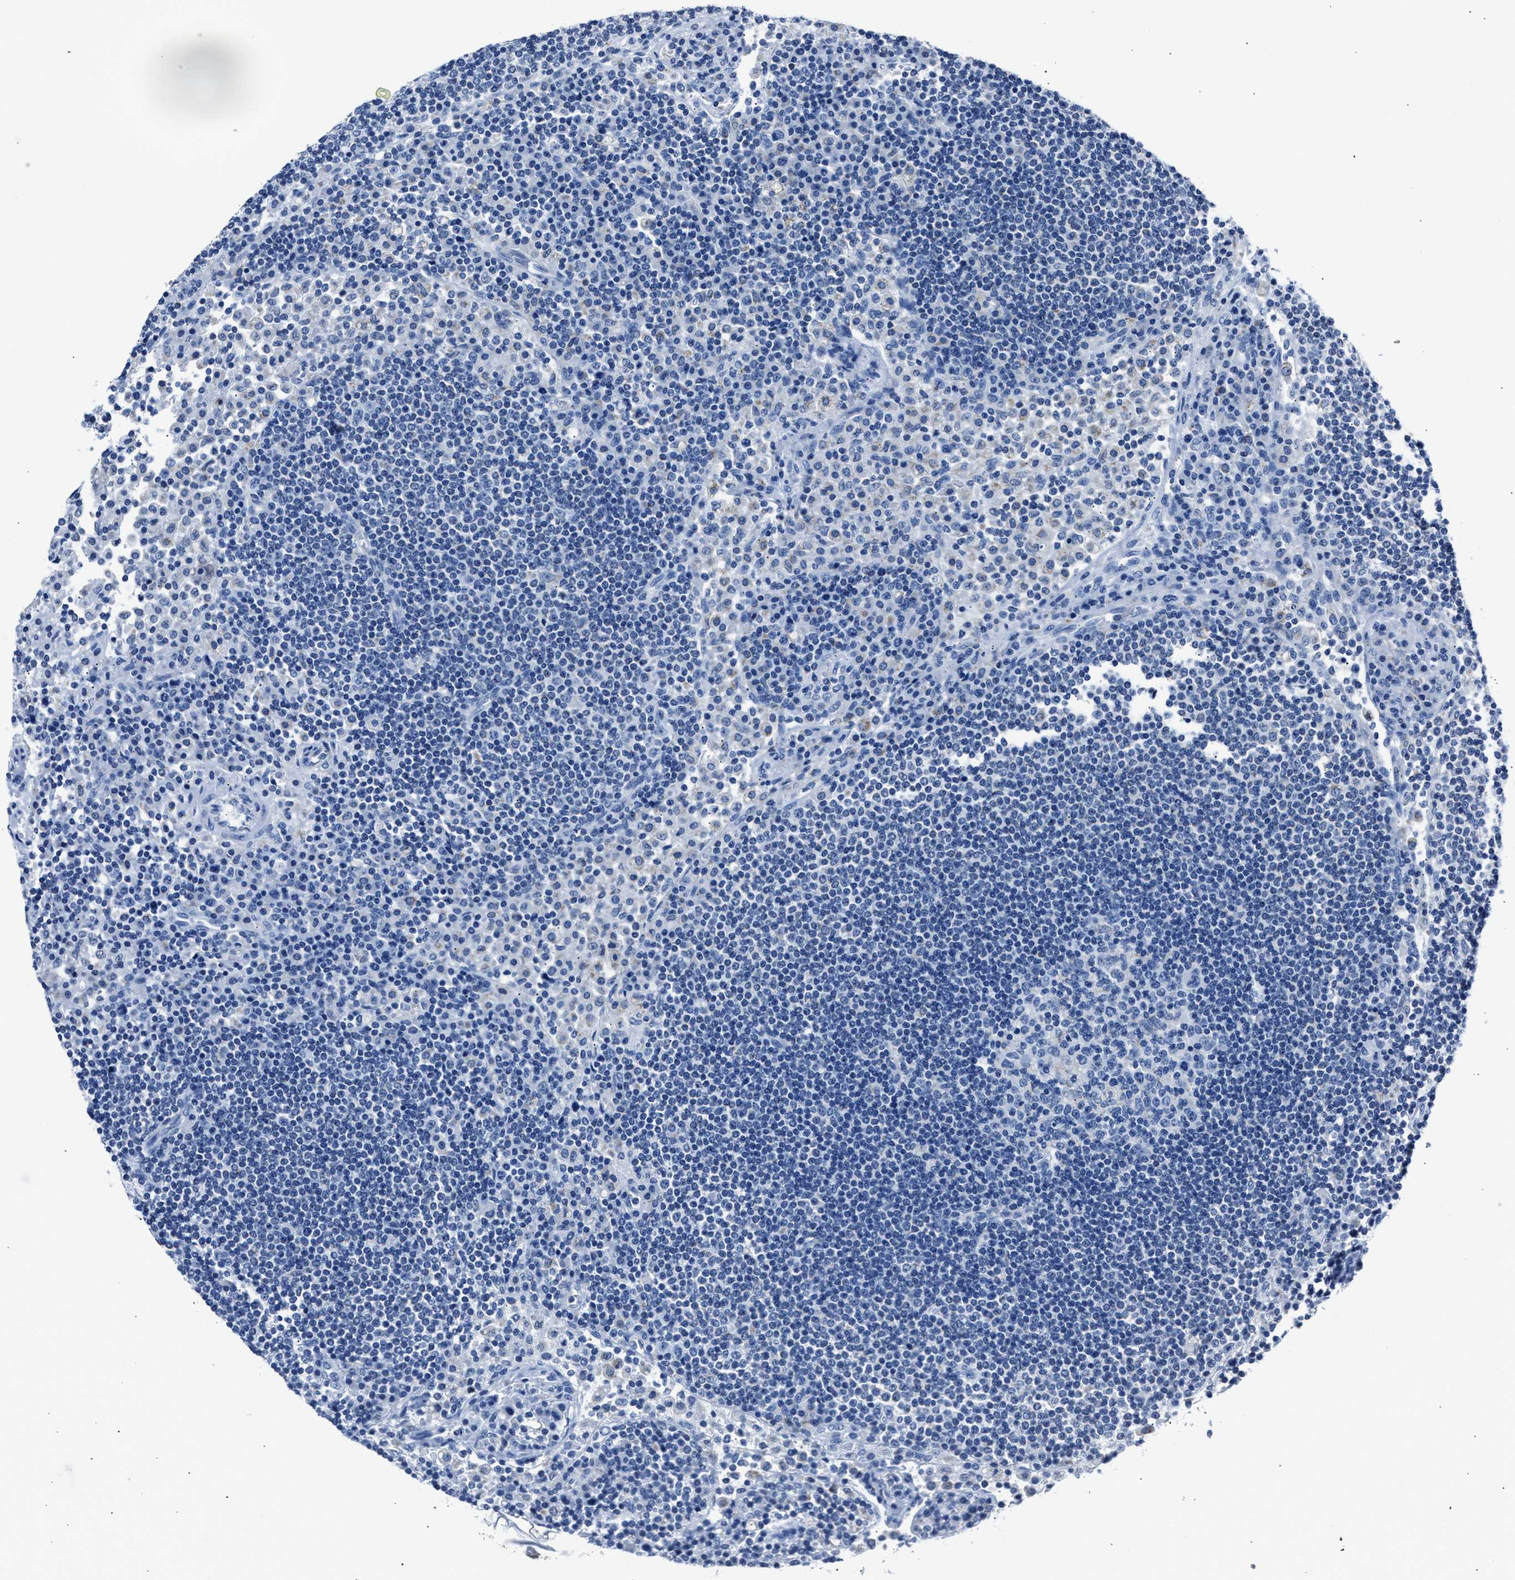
{"staining": {"intensity": "negative", "quantity": "none", "location": "none"}, "tissue": "lymph node", "cell_type": "Germinal center cells", "image_type": "normal", "snomed": [{"axis": "morphology", "description": "Normal tissue, NOS"}, {"axis": "topography", "description": "Lymph node"}], "caption": "Germinal center cells show no significant protein staining in normal lymph node.", "gene": "AMACR", "patient": {"sex": "female", "age": 53}}